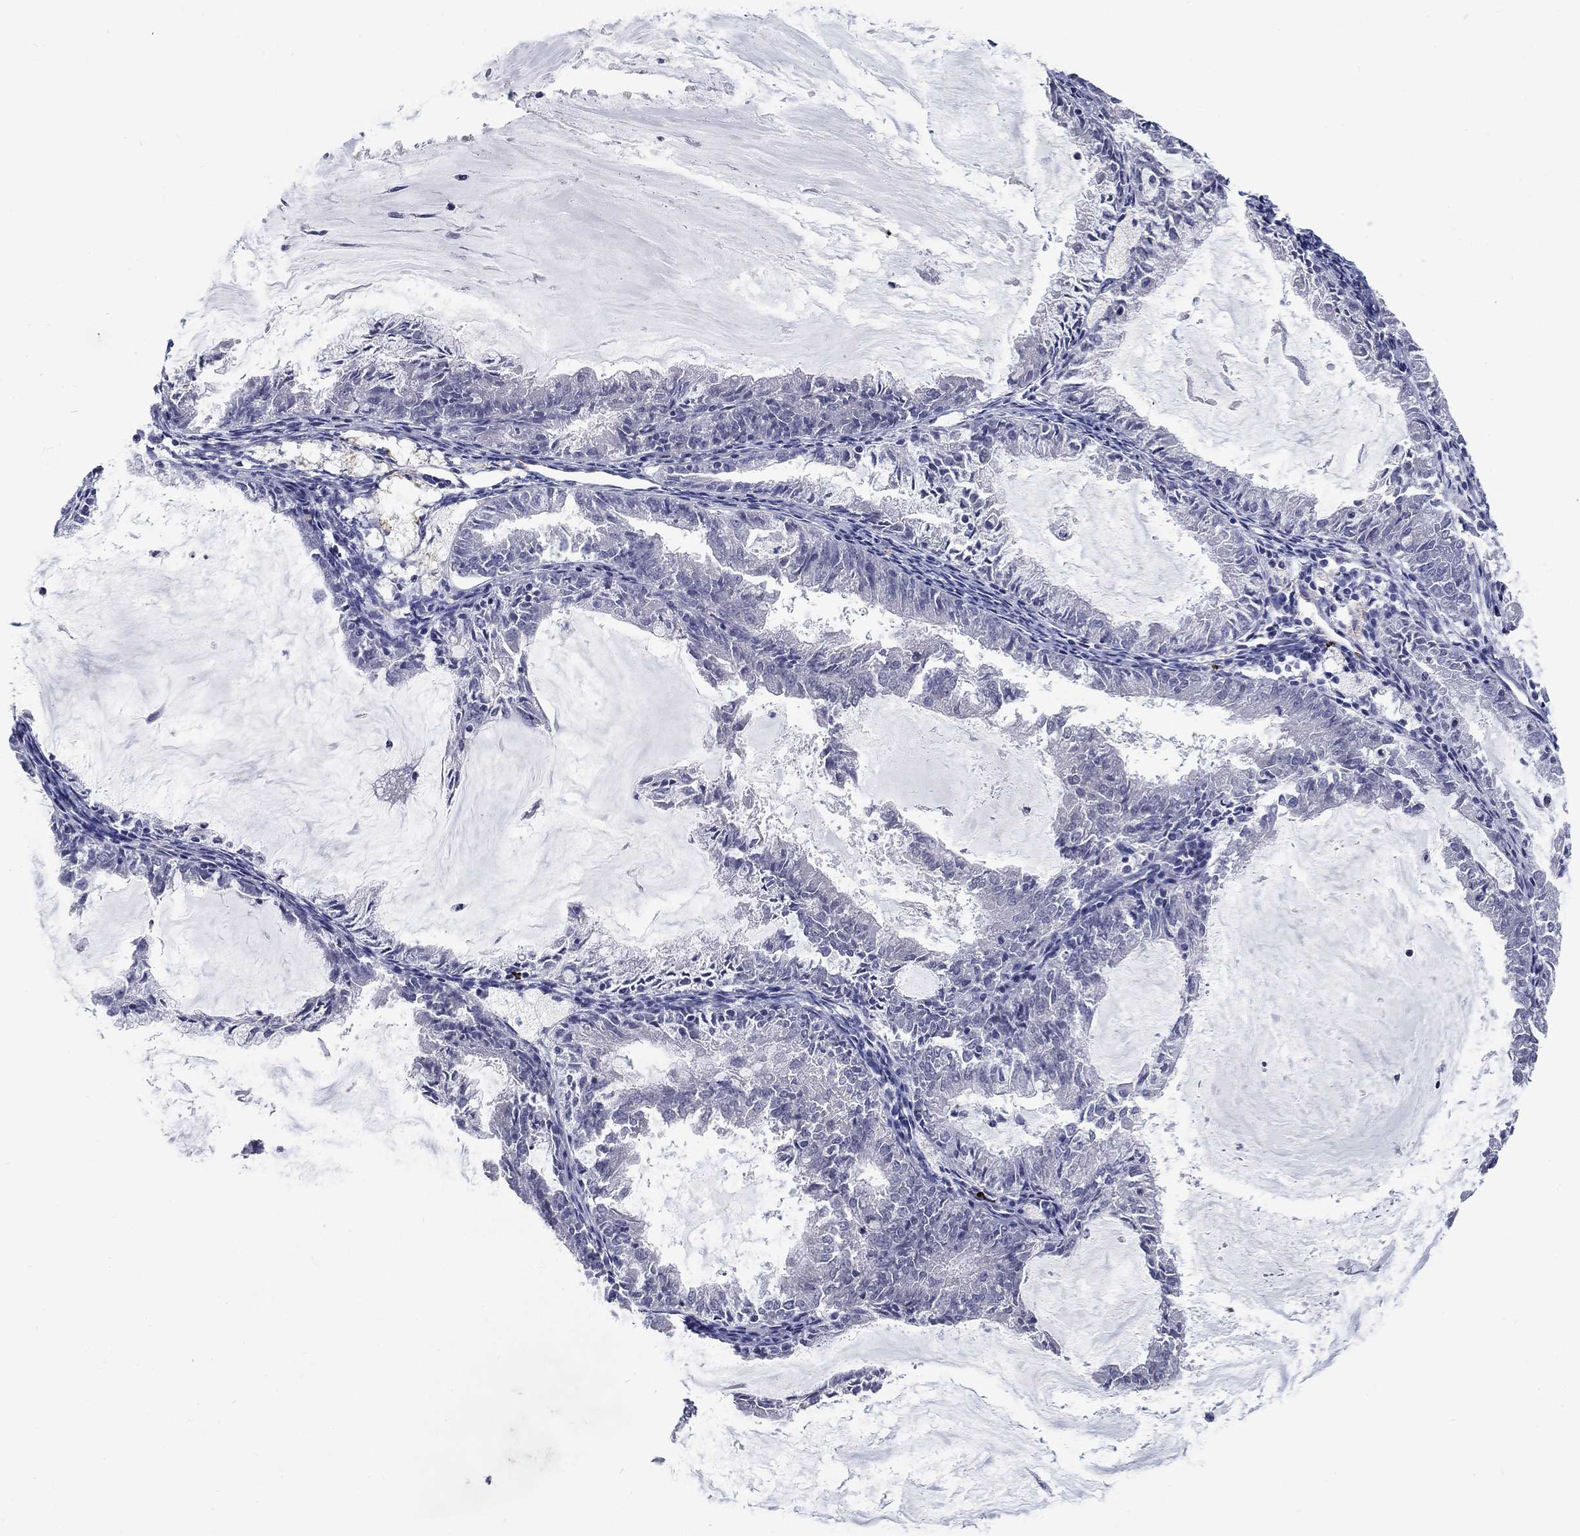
{"staining": {"intensity": "negative", "quantity": "none", "location": "none"}, "tissue": "endometrial cancer", "cell_type": "Tumor cells", "image_type": "cancer", "snomed": [{"axis": "morphology", "description": "Adenocarcinoma, NOS"}, {"axis": "topography", "description": "Endometrium"}], "caption": "Protein analysis of endometrial cancer (adenocarcinoma) shows no significant expression in tumor cells.", "gene": "MTSS2", "patient": {"sex": "female", "age": 57}}